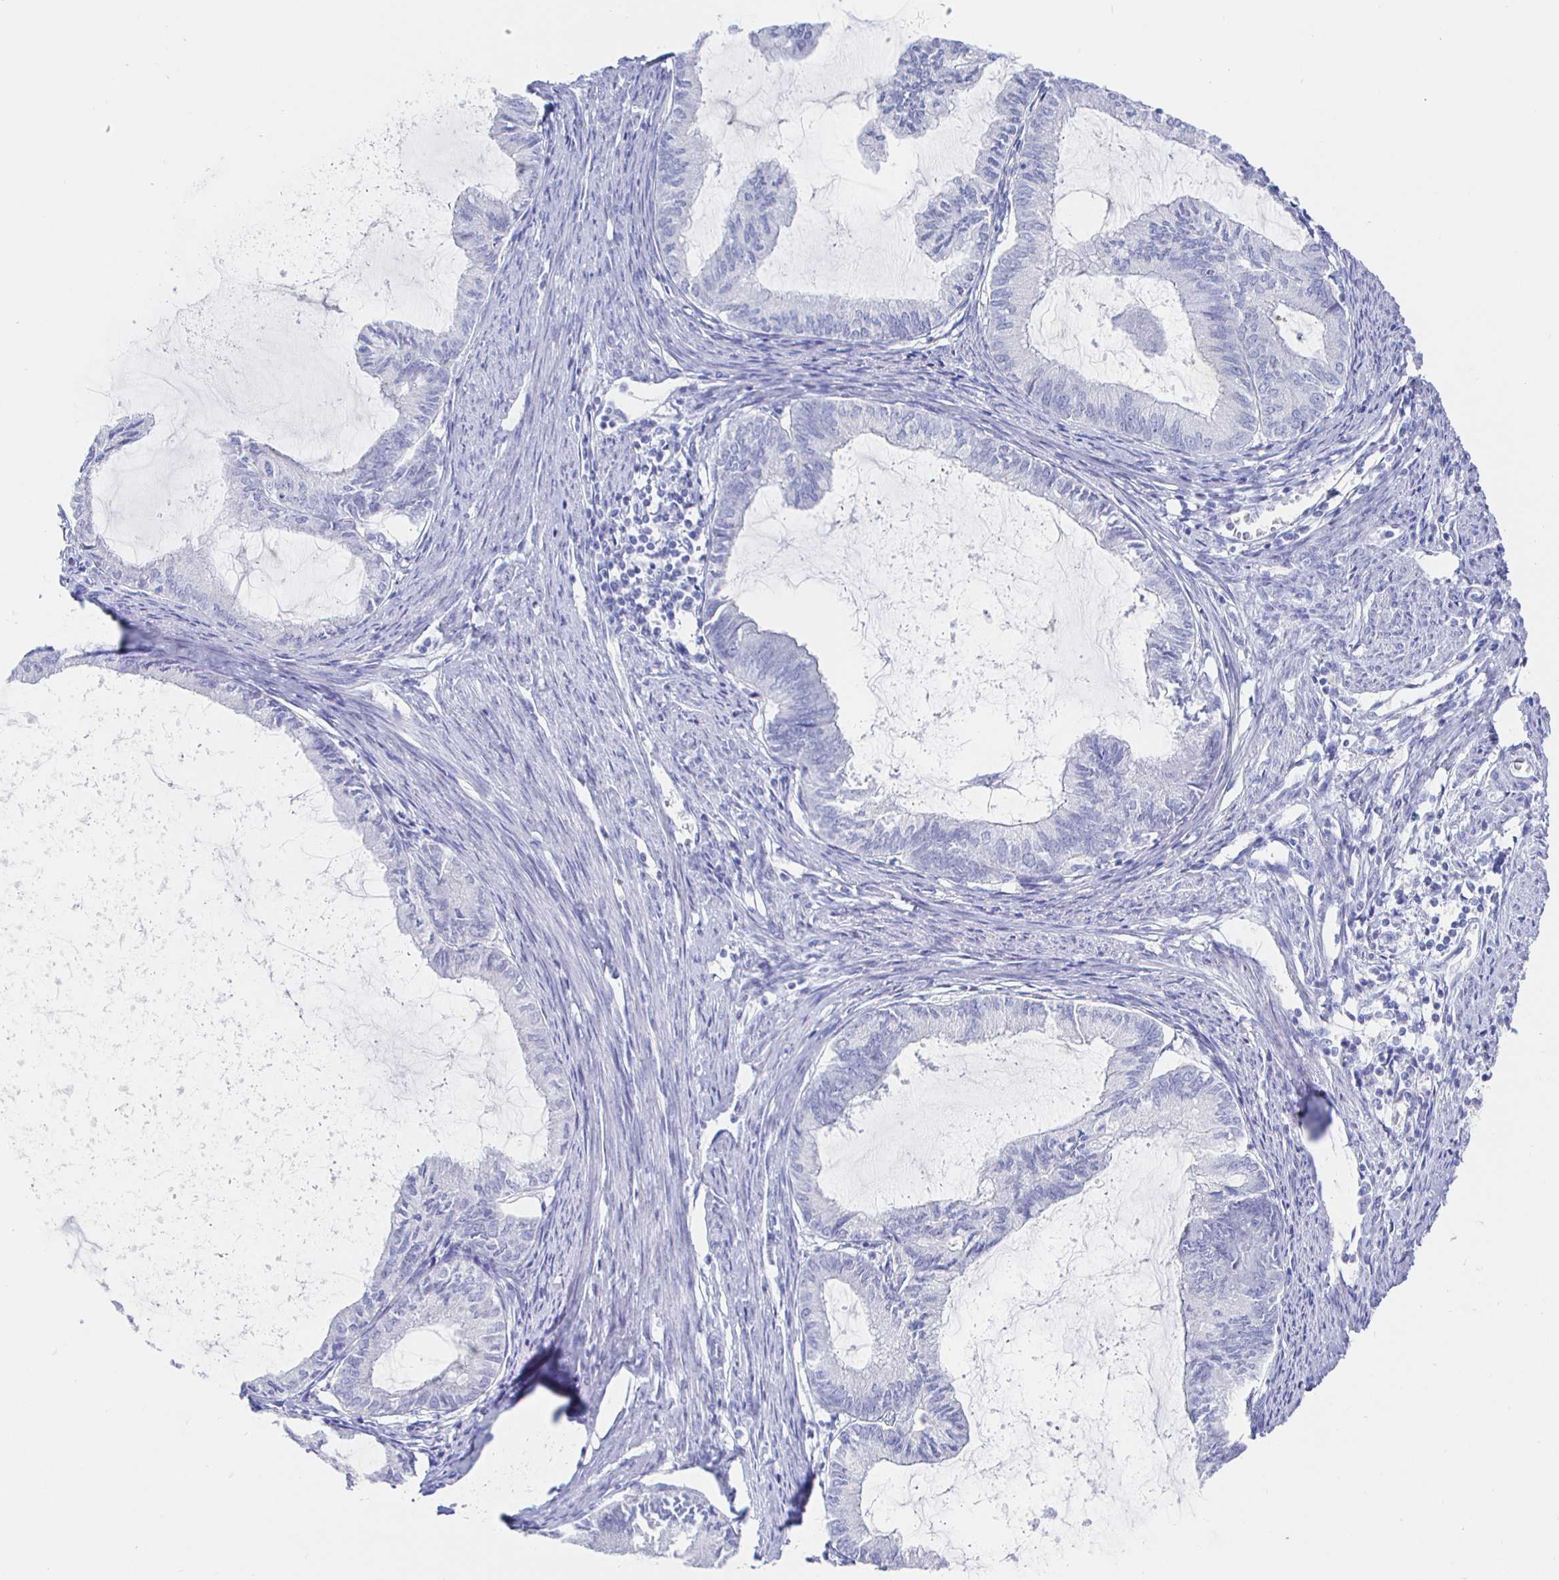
{"staining": {"intensity": "negative", "quantity": "none", "location": "none"}, "tissue": "endometrial cancer", "cell_type": "Tumor cells", "image_type": "cancer", "snomed": [{"axis": "morphology", "description": "Adenocarcinoma, NOS"}, {"axis": "topography", "description": "Endometrium"}], "caption": "Immunohistochemistry of human endometrial adenocarcinoma displays no staining in tumor cells. The staining was performed using DAB to visualize the protein expression in brown, while the nuclei were stained in blue with hematoxylin (Magnification: 20x).", "gene": "CLCA1", "patient": {"sex": "female", "age": 86}}